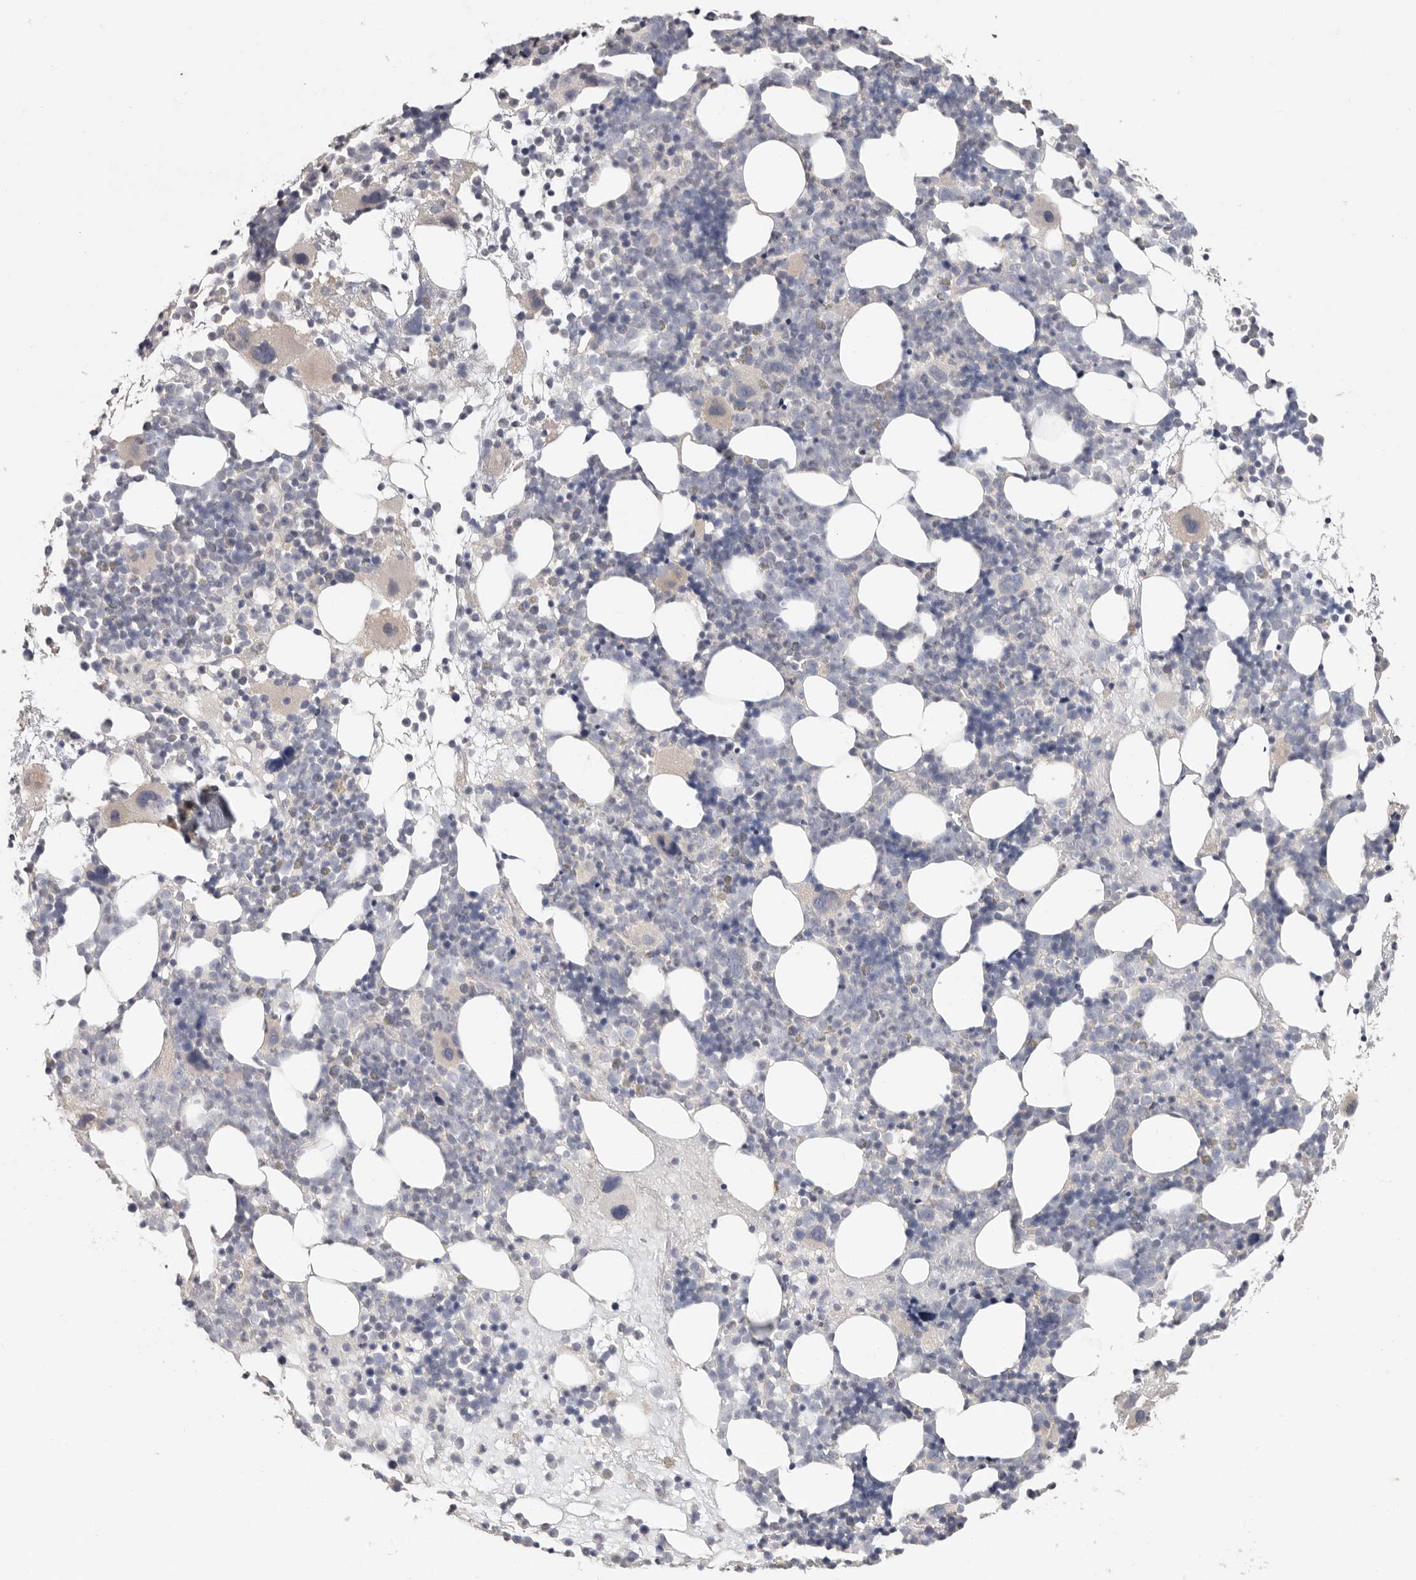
{"staining": {"intensity": "negative", "quantity": "none", "location": "none"}, "tissue": "bone marrow", "cell_type": "Hematopoietic cells", "image_type": "normal", "snomed": [{"axis": "morphology", "description": "Normal tissue, NOS"}, {"axis": "topography", "description": "Bone marrow"}], "caption": "This is an immunohistochemistry histopathology image of unremarkable human bone marrow. There is no positivity in hematopoietic cells.", "gene": "S100A14", "patient": {"sex": "female", "age": 57}}